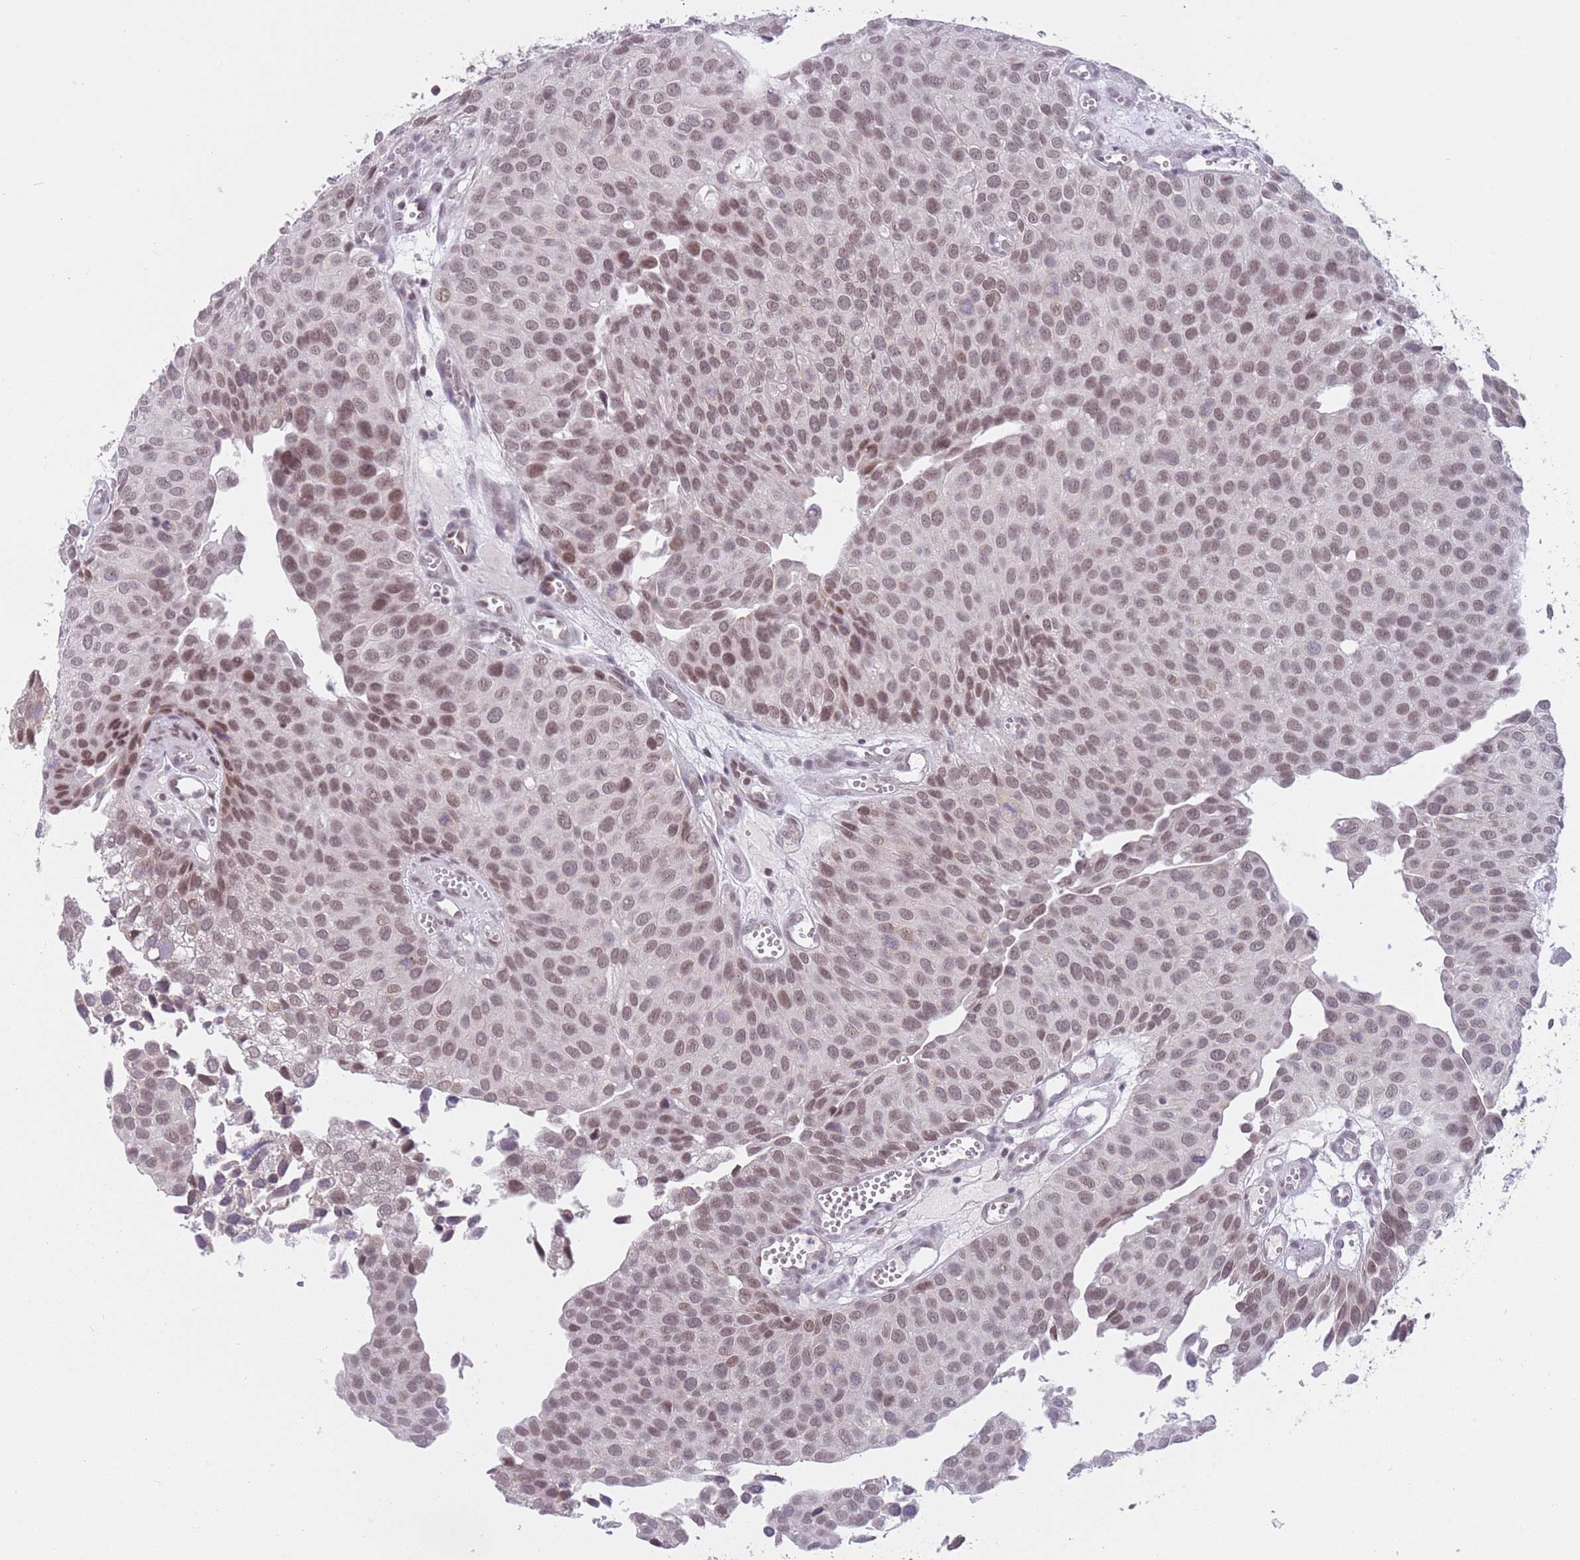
{"staining": {"intensity": "moderate", "quantity": "25%-75%", "location": "nuclear"}, "tissue": "urothelial cancer", "cell_type": "Tumor cells", "image_type": "cancer", "snomed": [{"axis": "morphology", "description": "Urothelial carcinoma, Low grade"}, {"axis": "topography", "description": "Urinary bladder"}], "caption": "Low-grade urothelial carcinoma stained with DAB IHC shows medium levels of moderate nuclear expression in approximately 25%-75% of tumor cells.", "gene": "ZNF574", "patient": {"sex": "male", "age": 88}}